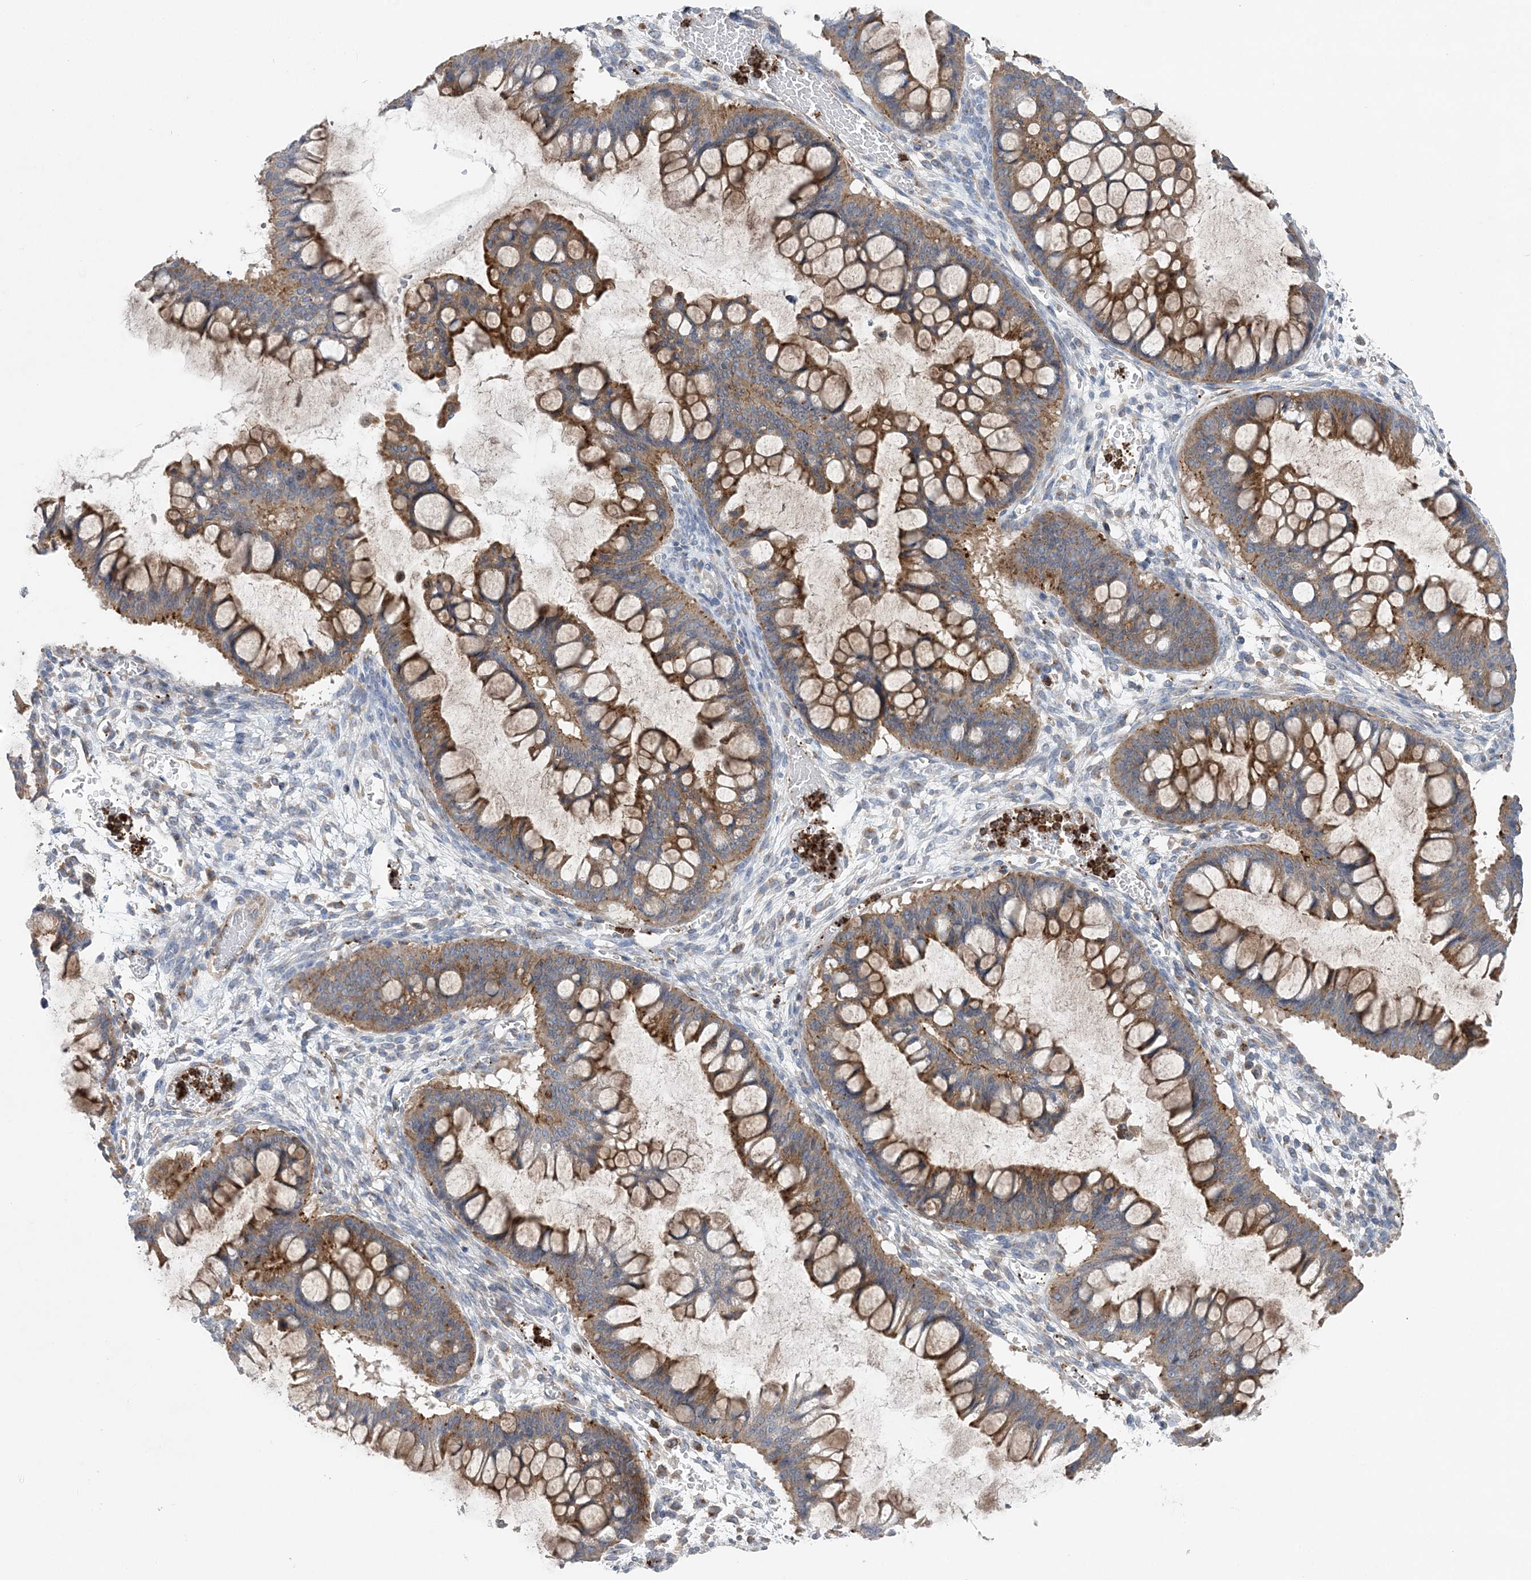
{"staining": {"intensity": "moderate", "quantity": ">75%", "location": "cytoplasmic/membranous"}, "tissue": "ovarian cancer", "cell_type": "Tumor cells", "image_type": "cancer", "snomed": [{"axis": "morphology", "description": "Cystadenocarcinoma, mucinous, NOS"}, {"axis": "topography", "description": "Ovary"}], "caption": "IHC (DAB (3,3'-diaminobenzidine)) staining of mucinous cystadenocarcinoma (ovarian) displays moderate cytoplasmic/membranous protein expression in about >75% of tumor cells.", "gene": "PTTG1IP", "patient": {"sex": "female", "age": 73}}